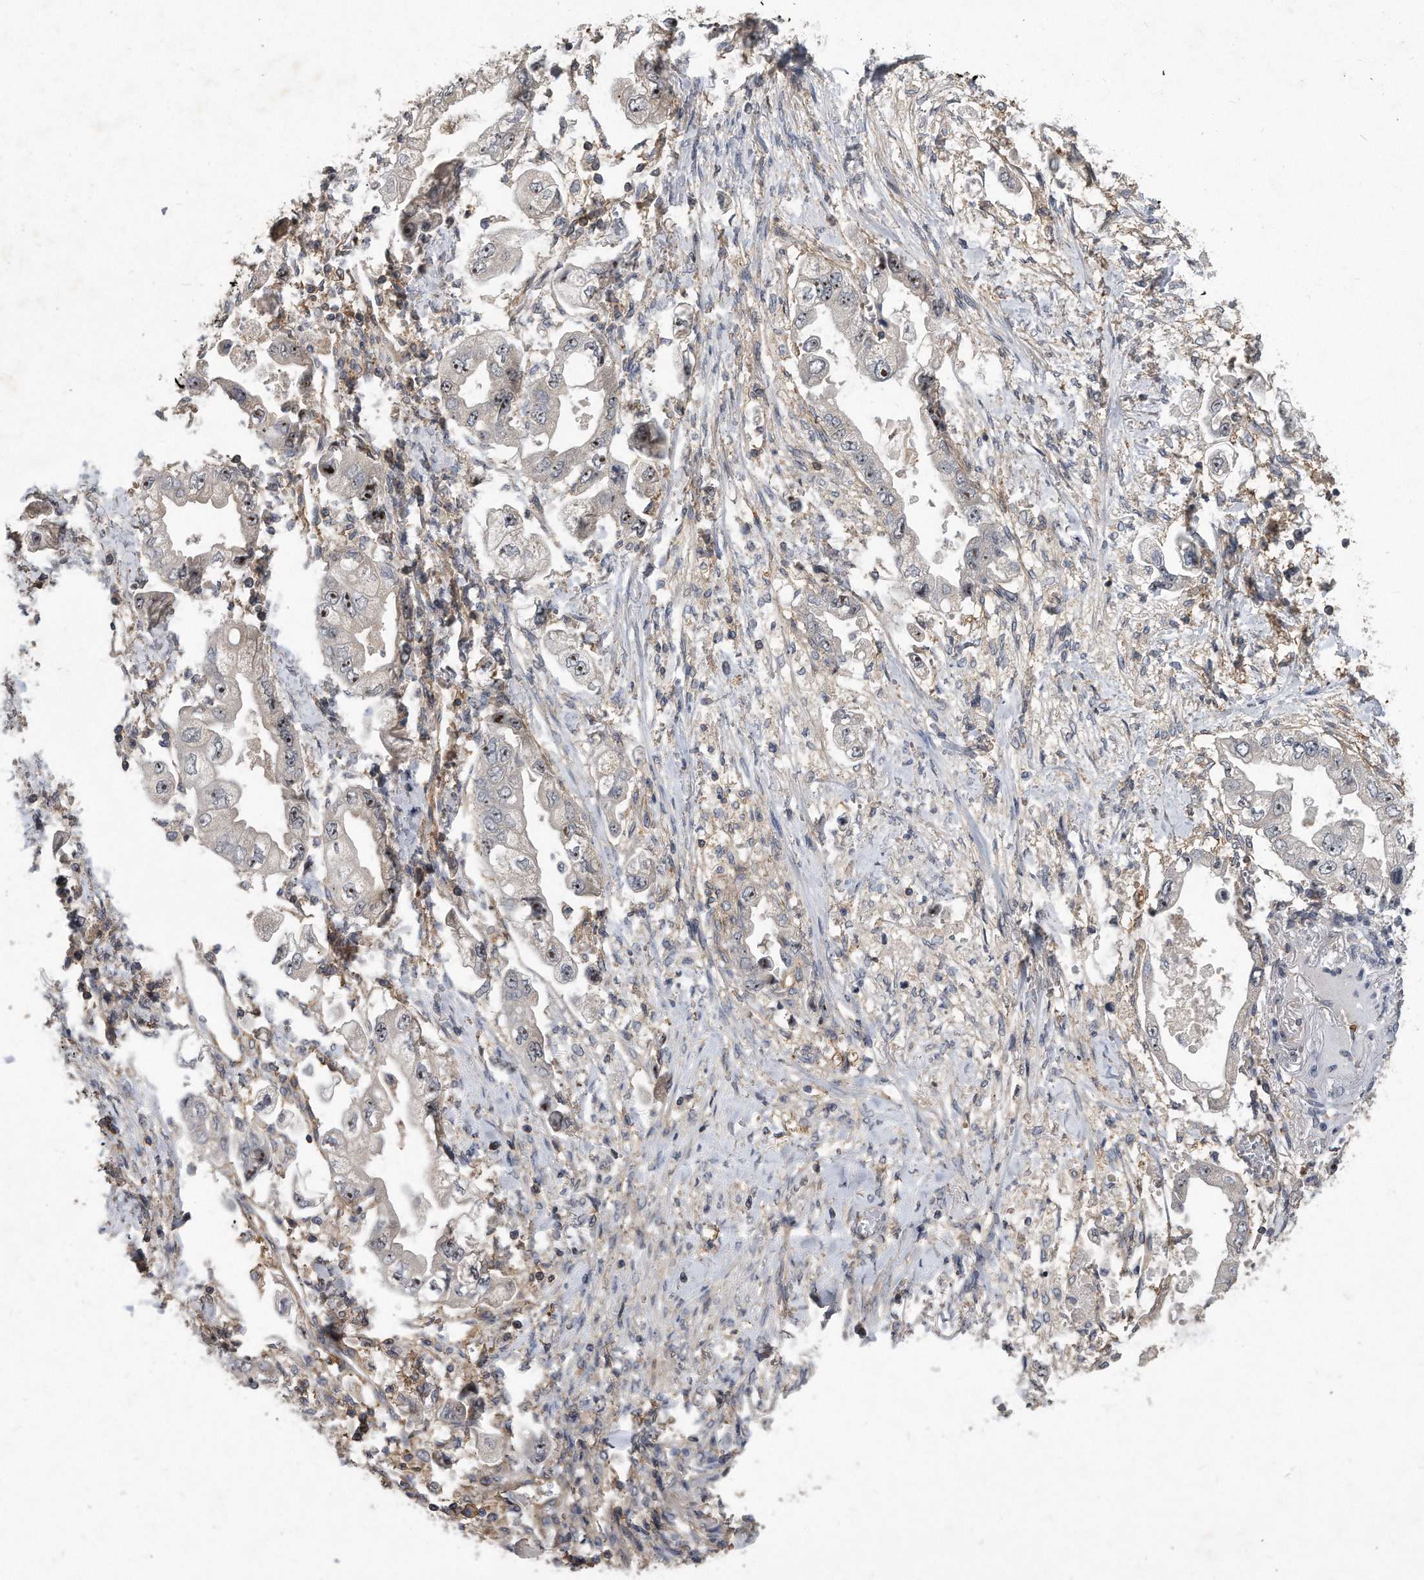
{"staining": {"intensity": "moderate", "quantity": "<25%", "location": "nuclear"}, "tissue": "stomach cancer", "cell_type": "Tumor cells", "image_type": "cancer", "snomed": [{"axis": "morphology", "description": "Adenocarcinoma, NOS"}, {"axis": "topography", "description": "Stomach"}], "caption": "IHC of human adenocarcinoma (stomach) exhibits low levels of moderate nuclear expression in about <25% of tumor cells. The protein of interest is stained brown, and the nuclei are stained in blue (DAB IHC with brightfield microscopy, high magnification).", "gene": "PGBD2", "patient": {"sex": "male", "age": 62}}